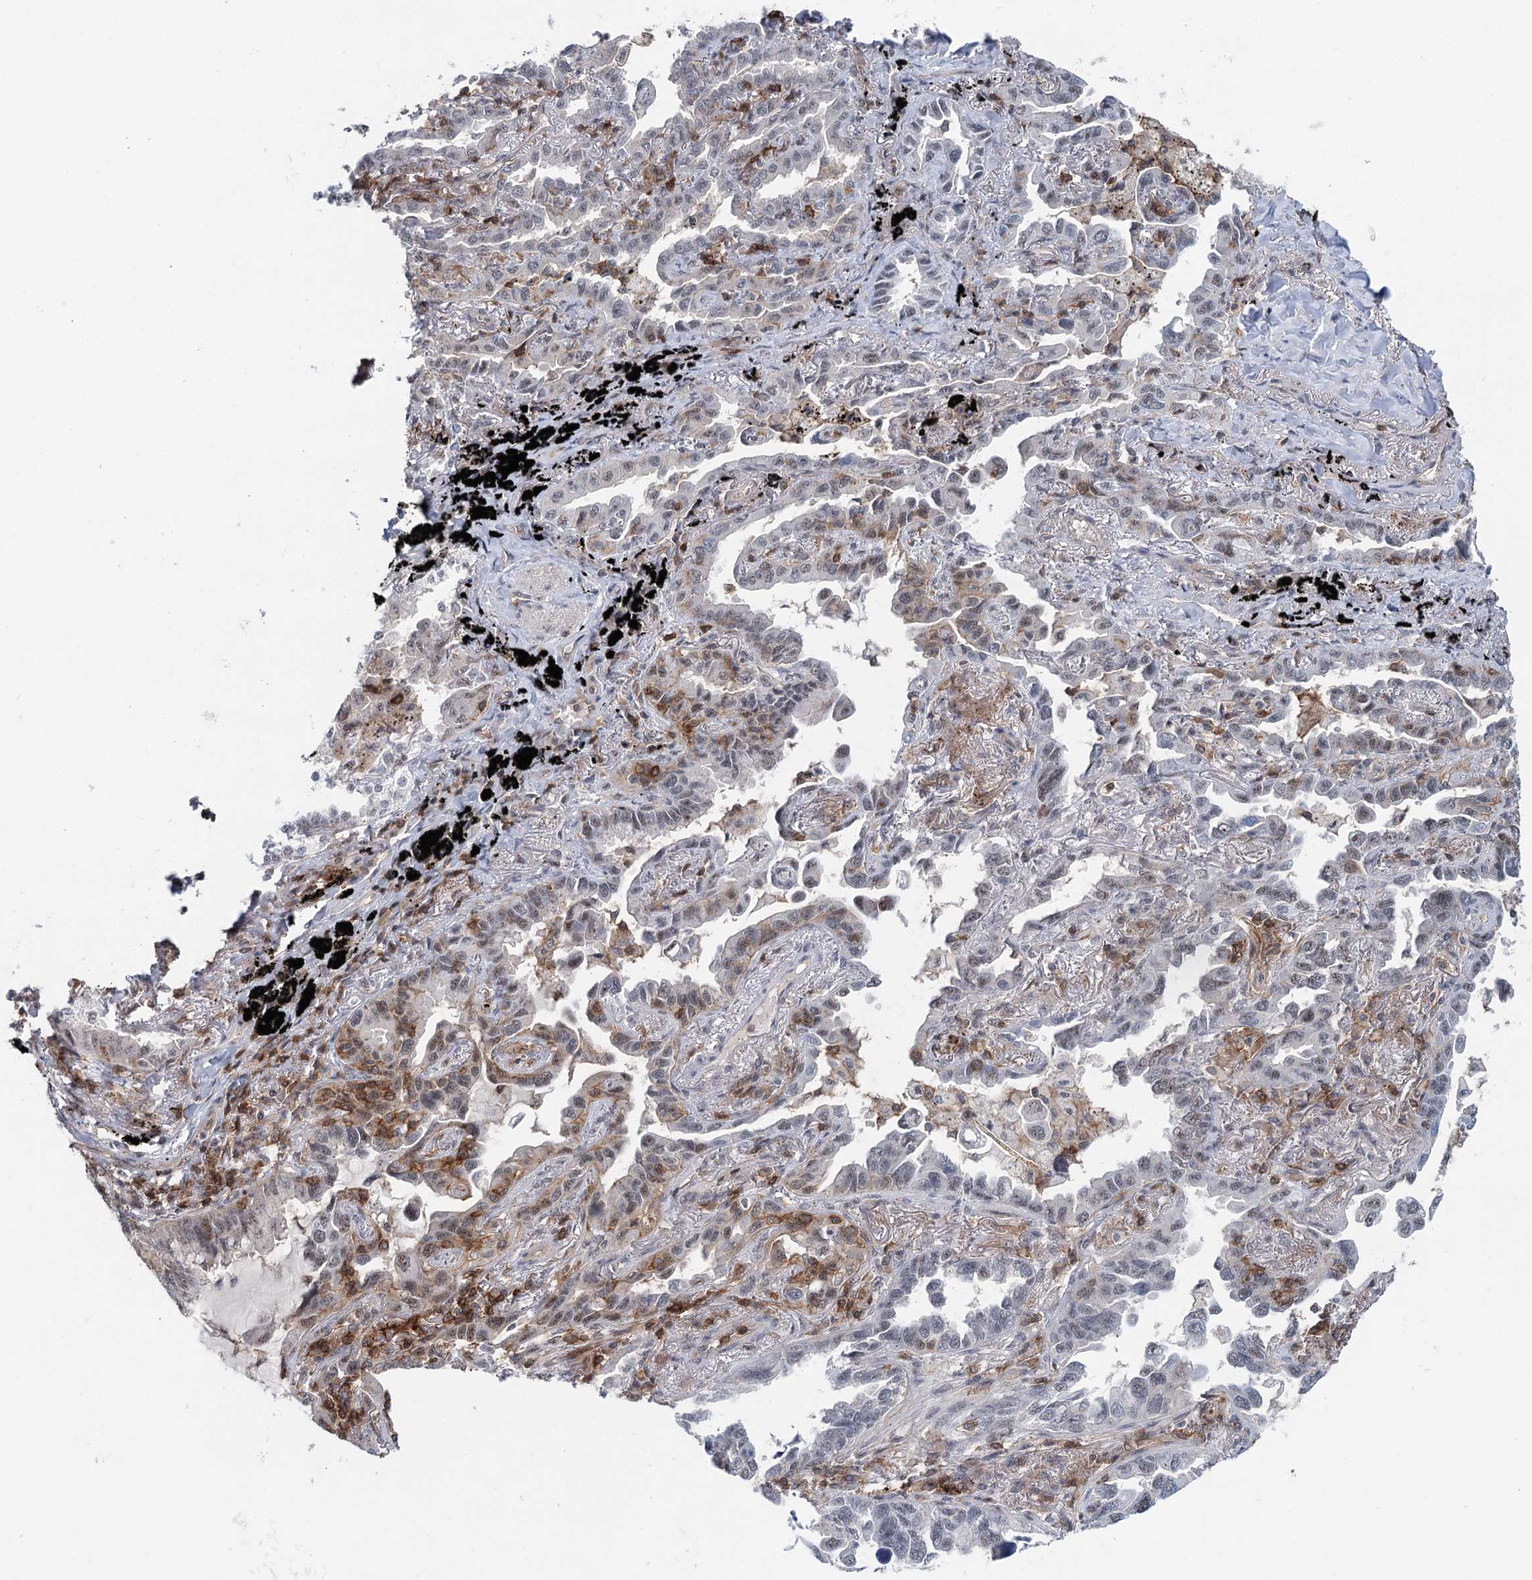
{"staining": {"intensity": "weak", "quantity": "<25%", "location": "nuclear"}, "tissue": "lung cancer", "cell_type": "Tumor cells", "image_type": "cancer", "snomed": [{"axis": "morphology", "description": "Adenocarcinoma, NOS"}, {"axis": "topography", "description": "Lung"}], "caption": "A micrograph of lung cancer (adenocarcinoma) stained for a protein exhibits no brown staining in tumor cells.", "gene": "CDC42SE2", "patient": {"sex": "male", "age": 67}}